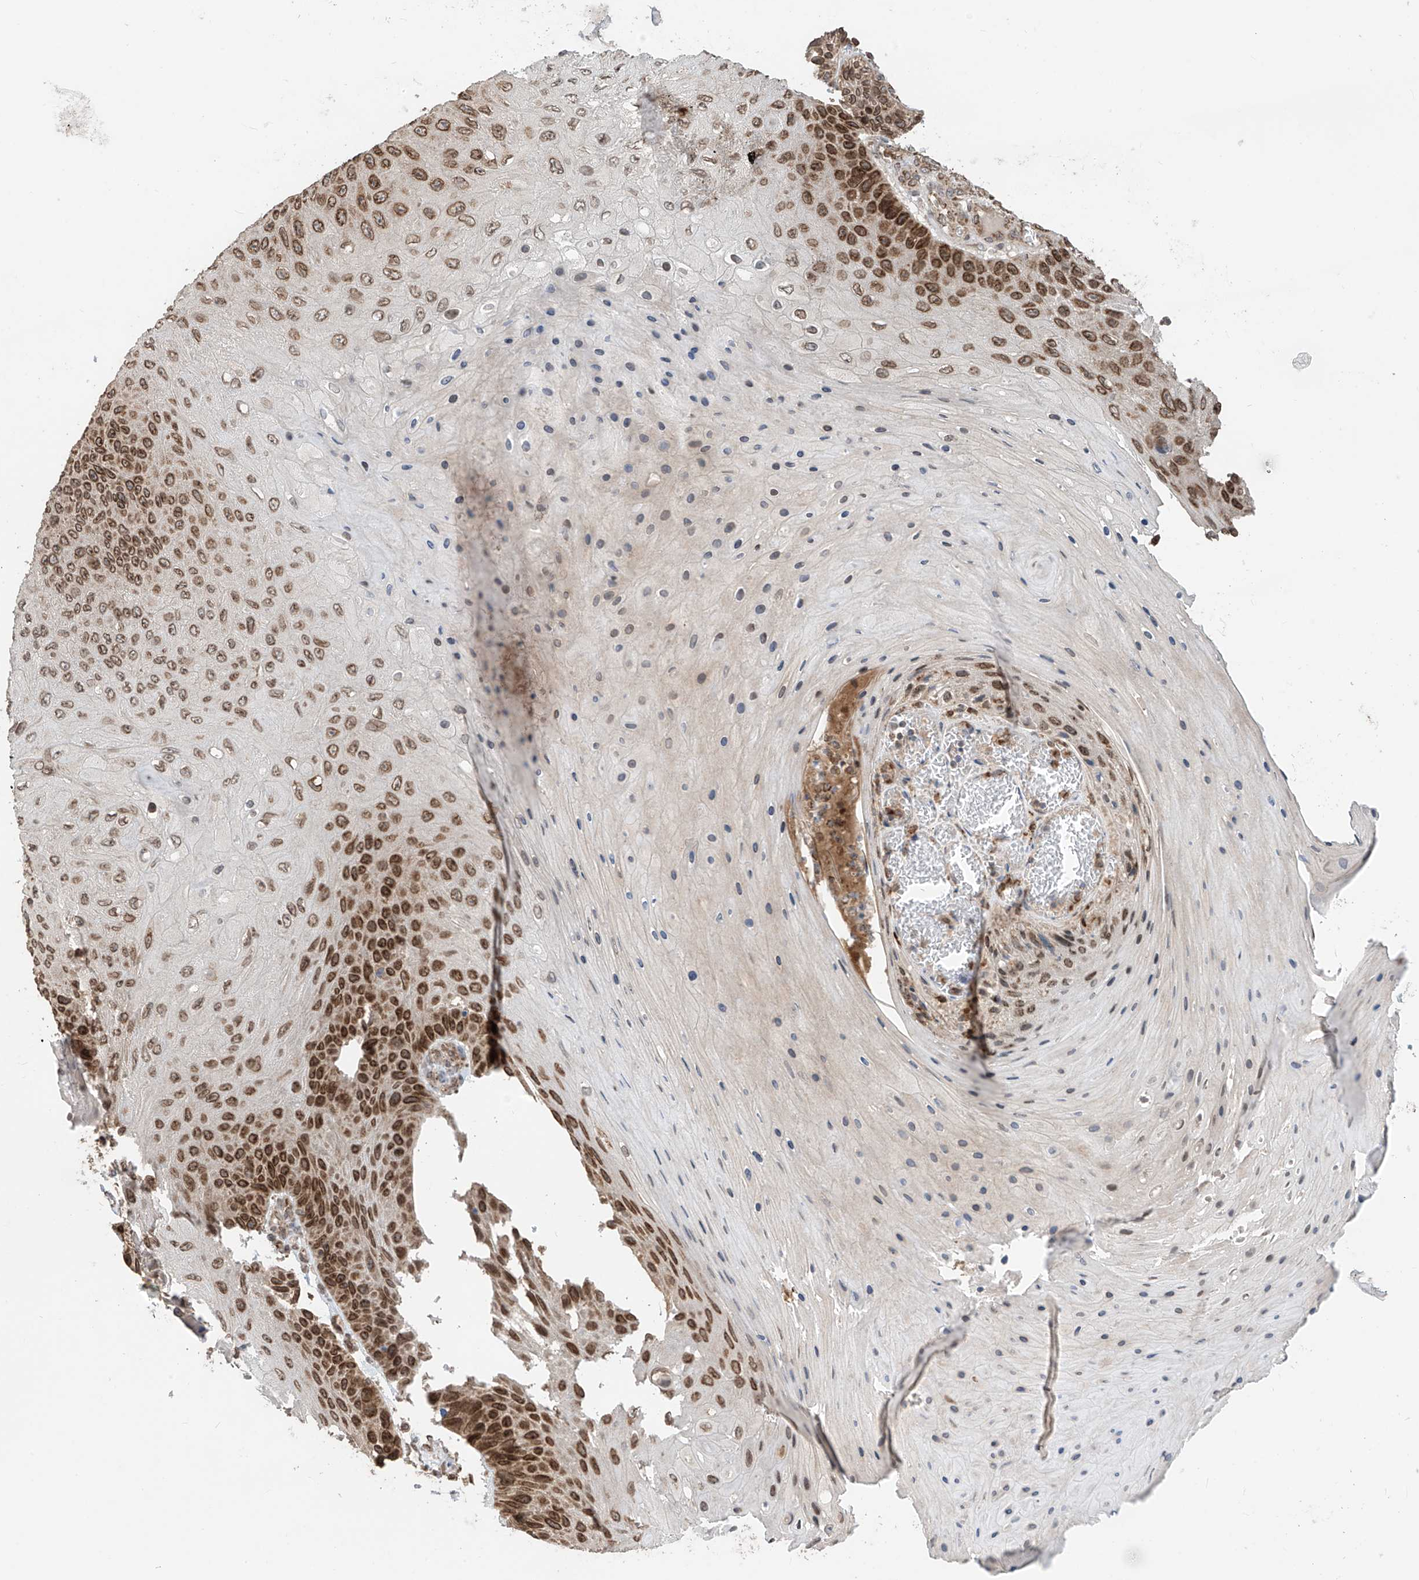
{"staining": {"intensity": "strong", "quantity": "25%-75%", "location": "cytoplasmic/membranous,nuclear"}, "tissue": "skin cancer", "cell_type": "Tumor cells", "image_type": "cancer", "snomed": [{"axis": "morphology", "description": "Squamous cell carcinoma, NOS"}, {"axis": "topography", "description": "Skin"}], "caption": "Approximately 25%-75% of tumor cells in human skin cancer (squamous cell carcinoma) reveal strong cytoplasmic/membranous and nuclear protein expression as visualized by brown immunohistochemical staining.", "gene": "AHCTF1", "patient": {"sex": "female", "age": 88}}